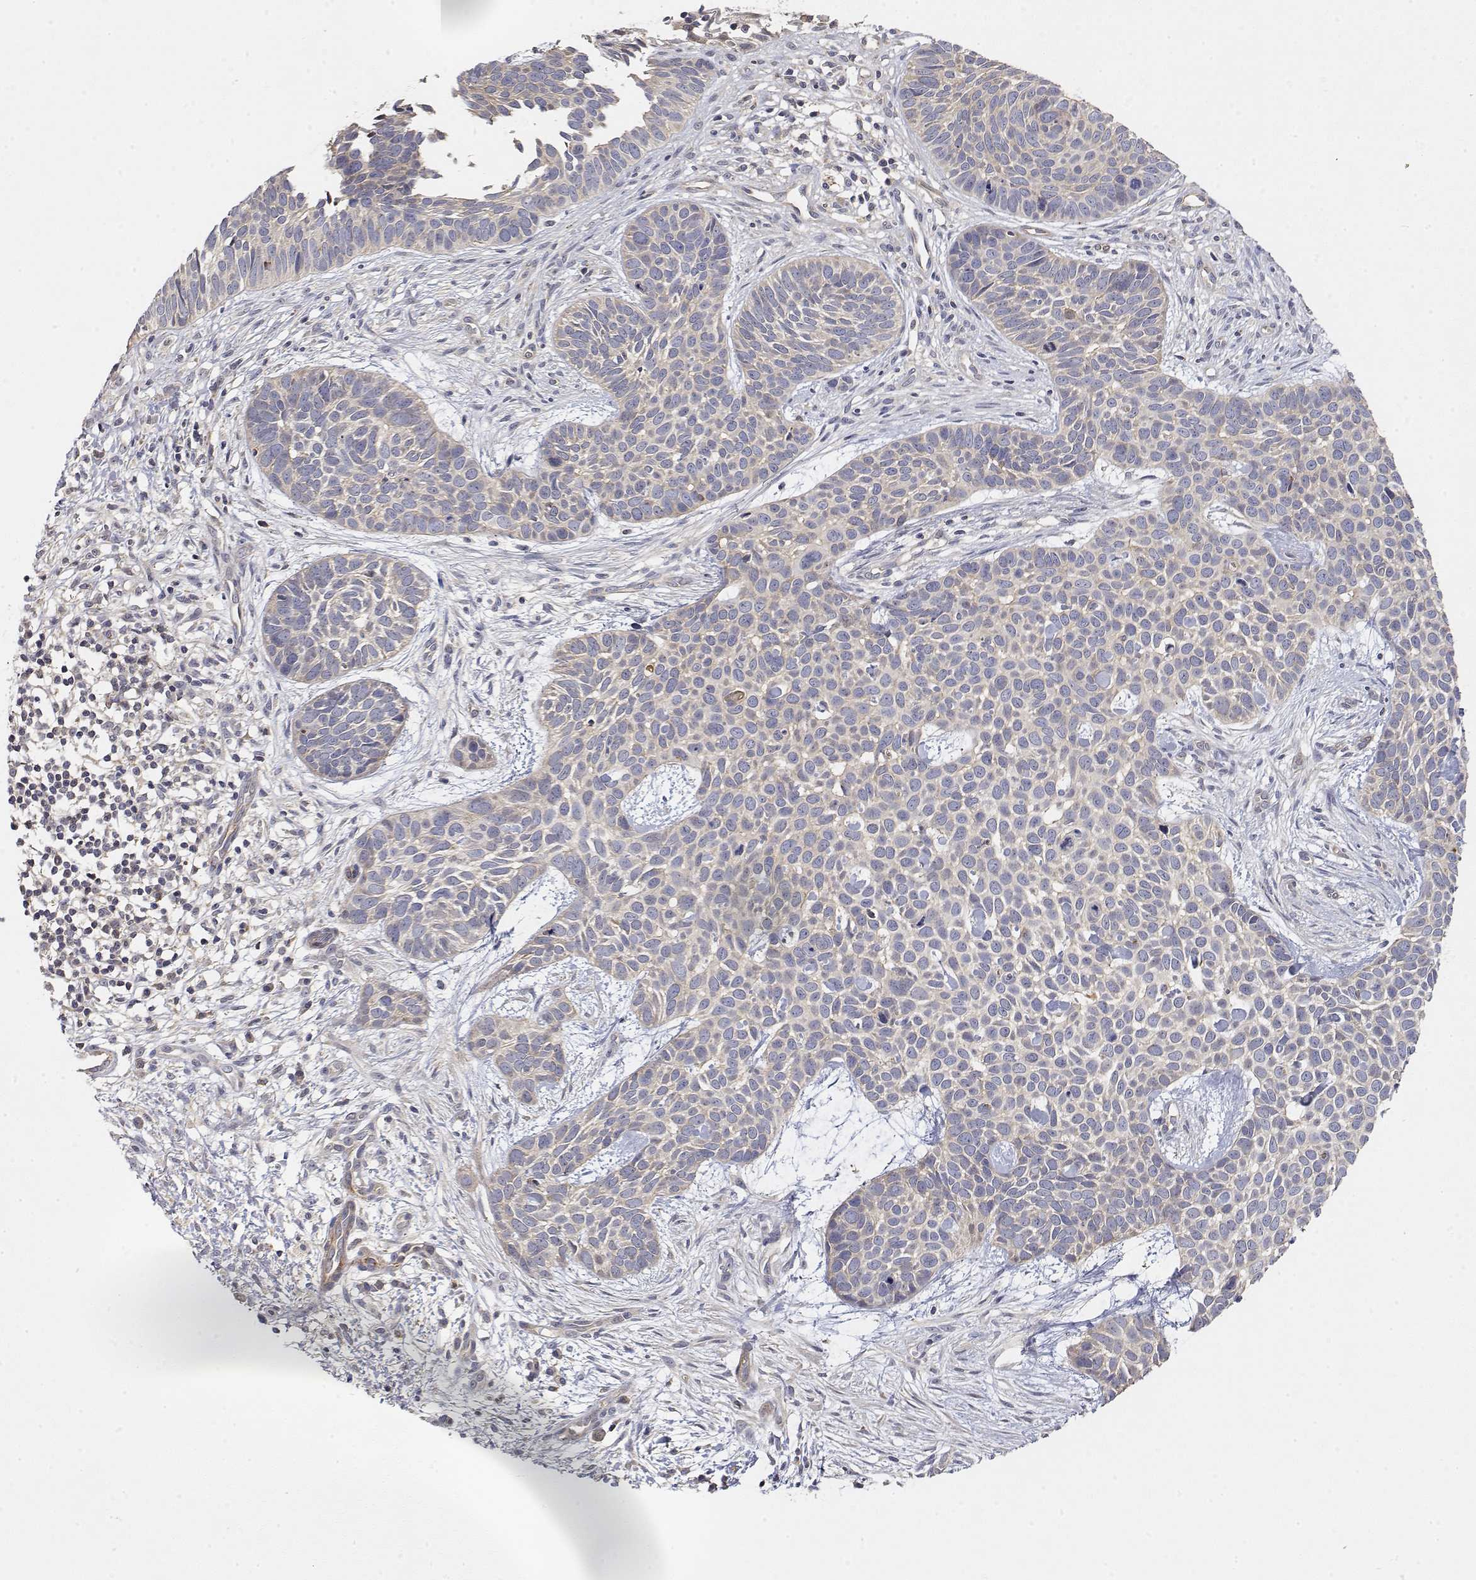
{"staining": {"intensity": "negative", "quantity": "none", "location": "none"}, "tissue": "skin cancer", "cell_type": "Tumor cells", "image_type": "cancer", "snomed": [{"axis": "morphology", "description": "Basal cell carcinoma"}, {"axis": "topography", "description": "Skin"}], "caption": "Immunohistochemical staining of human basal cell carcinoma (skin) reveals no significant staining in tumor cells.", "gene": "LONRF3", "patient": {"sex": "male", "age": 69}}